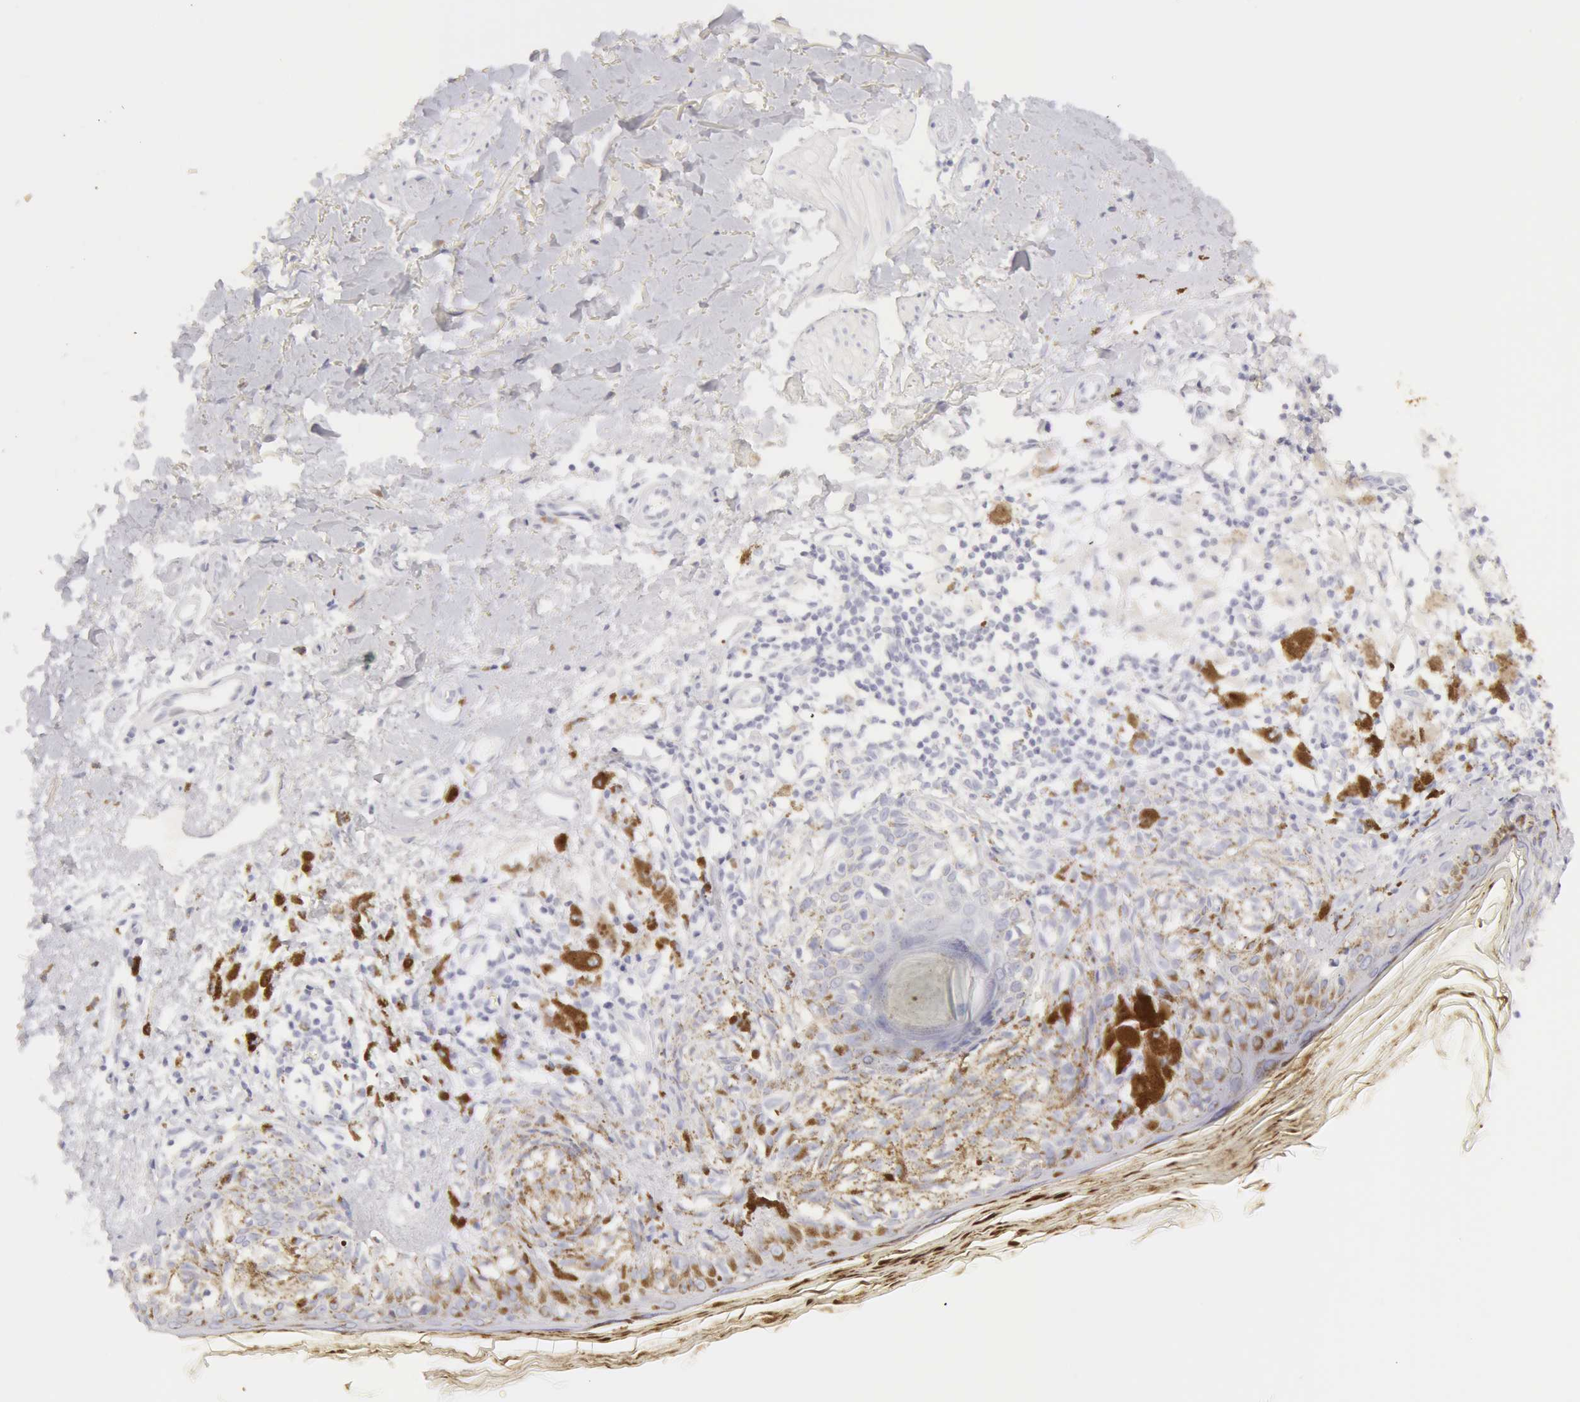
{"staining": {"intensity": "negative", "quantity": "none", "location": "none"}, "tissue": "melanoma", "cell_type": "Tumor cells", "image_type": "cancer", "snomed": [{"axis": "morphology", "description": "Malignant melanoma, NOS"}, {"axis": "topography", "description": "Skin"}], "caption": "A high-resolution micrograph shows IHC staining of malignant melanoma, which reveals no significant staining in tumor cells.", "gene": "KRT8", "patient": {"sex": "male", "age": 88}}